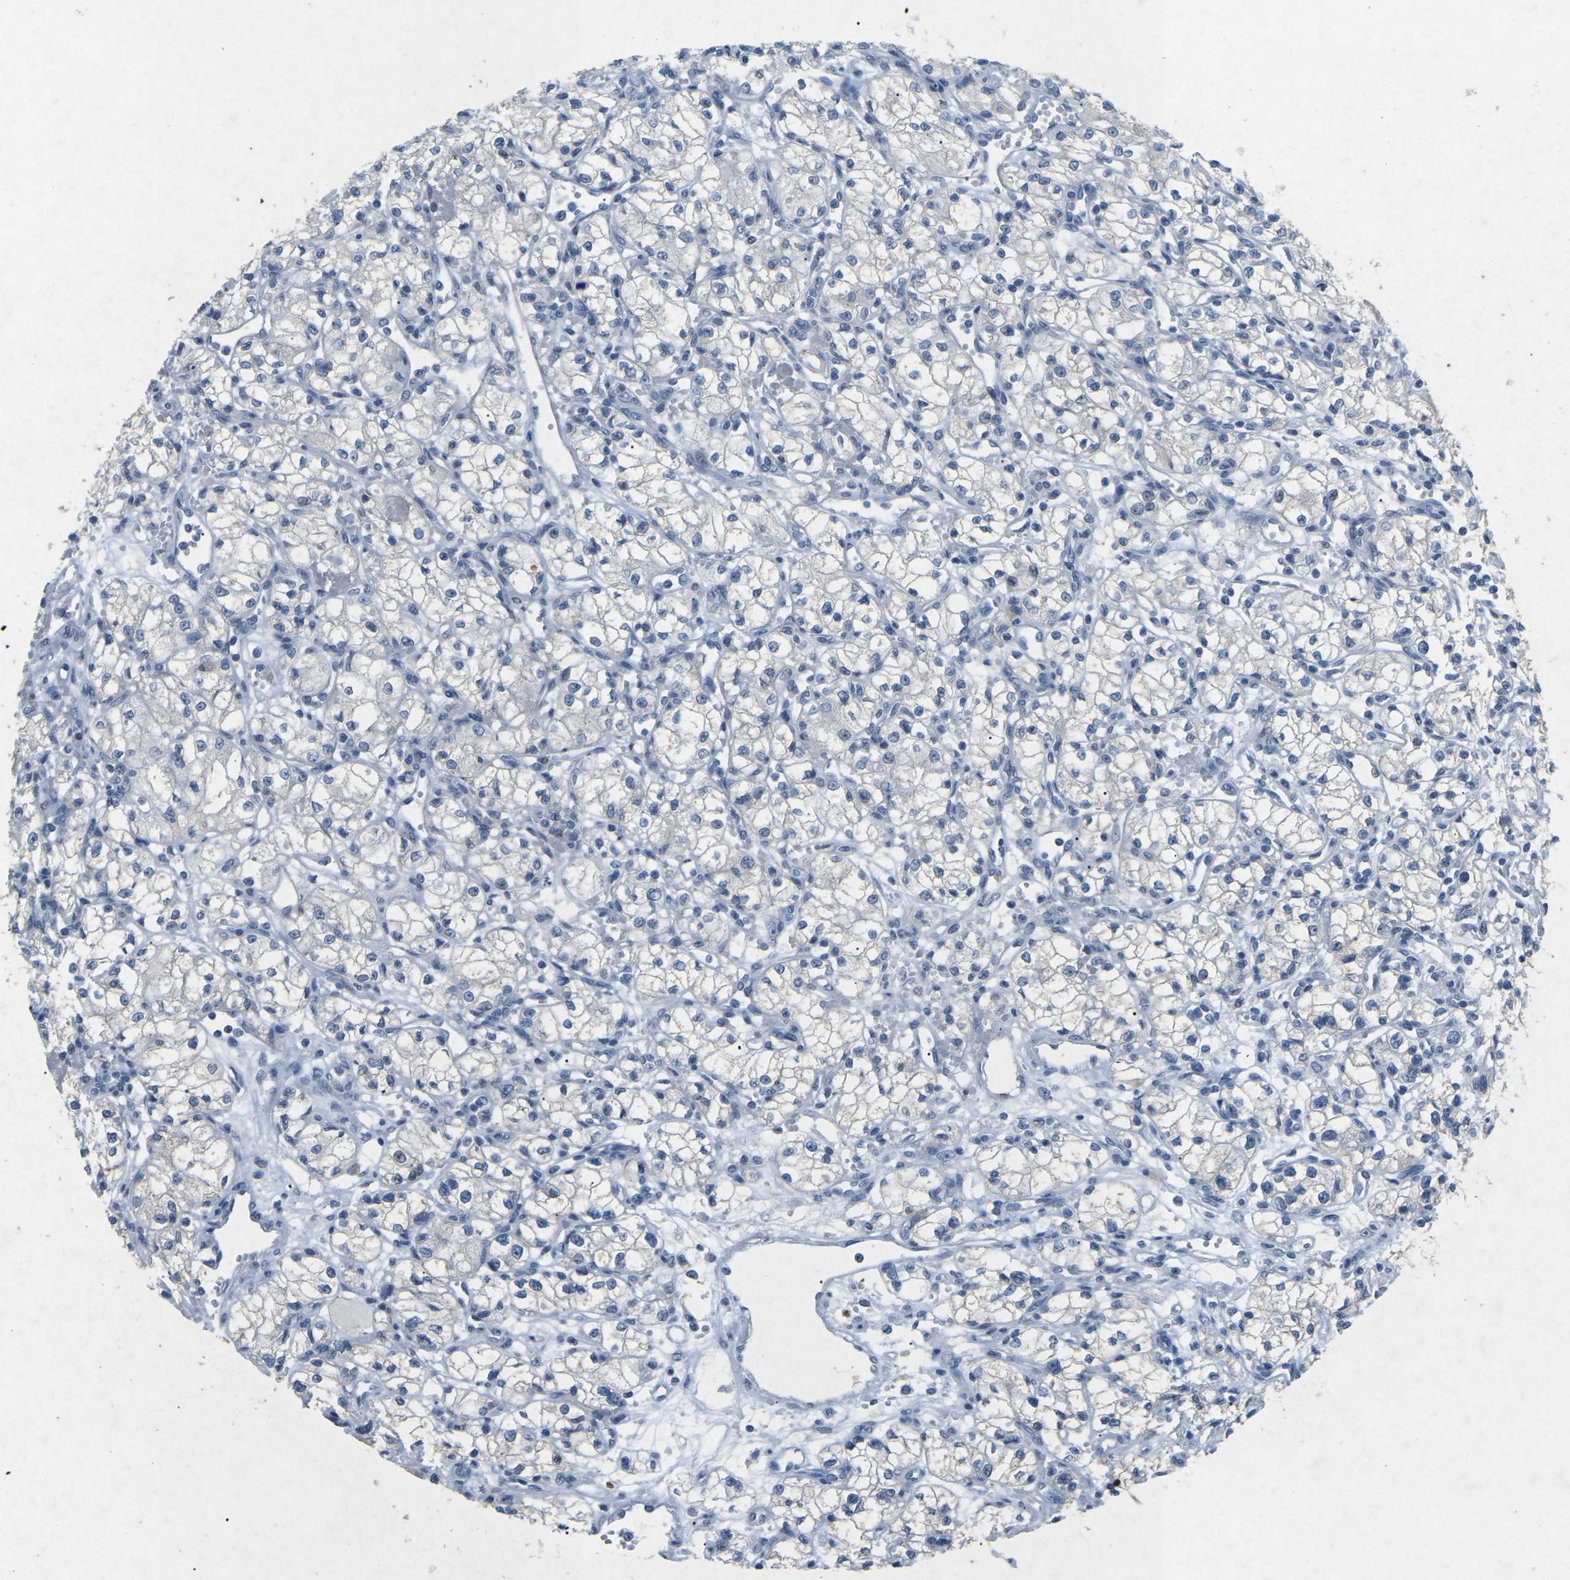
{"staining": {"intensity": "negative", "quantity": "none", "location": "none"}, "tissue": "renal cancer", "cell_type": "Tumor cells", "image_type": "cancer", "snomed": [{"axis": "morphology", "description": "Normal tissue, NOS"}, {"axis": "morphology", "description": "Adenocarcinoma, NOS"}, {"axis": "topography", "description": "Kidney"}], "caption": "Immunohistochemistry (IHC) photomicrograph of neoplastic tissue: renal cancer (adenocarcinoma) stained with DAB (3,3'-diaminobenzidine) reveals no significant protein positivity in tumor cells.", "gene": "A1BG", "patient": {"sex": "male", "age": 59}}